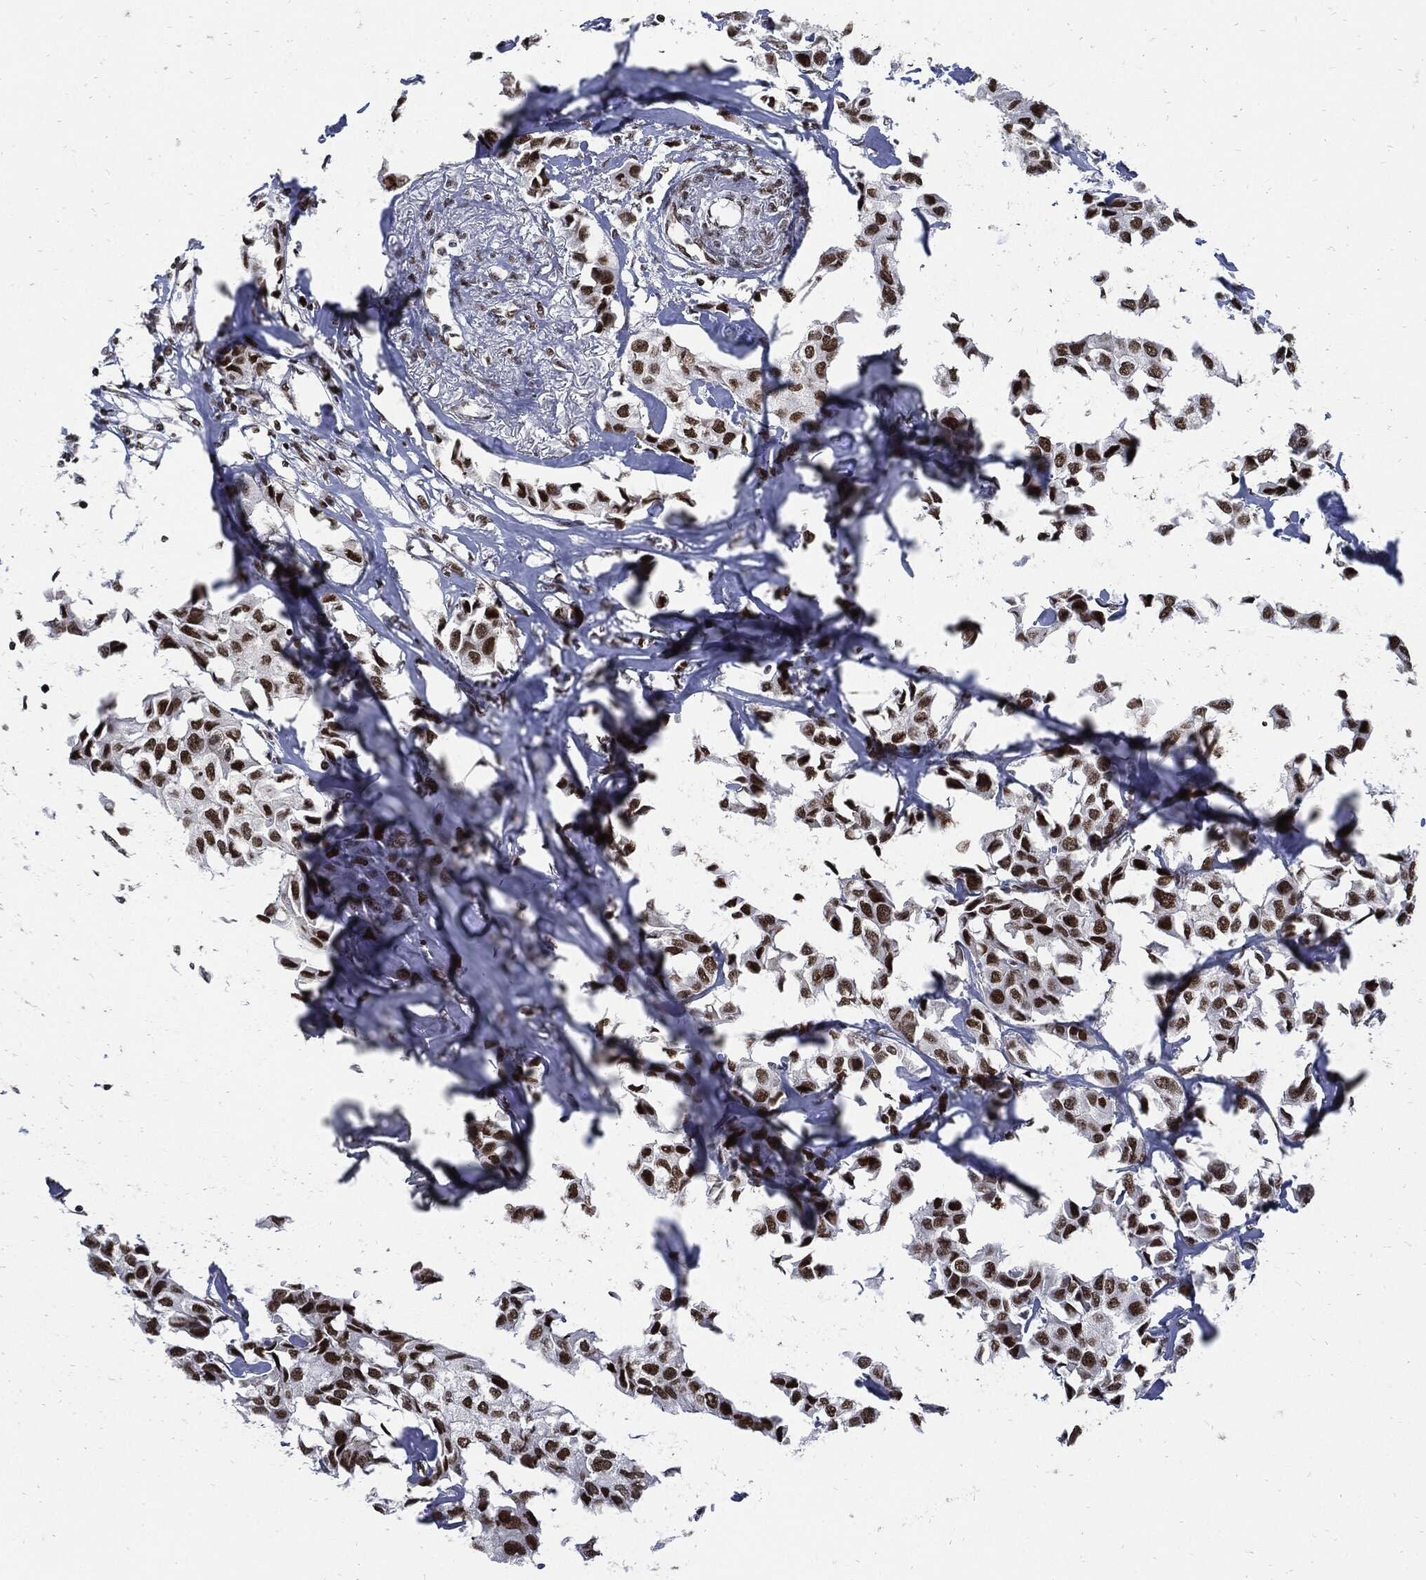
{"staining": {"intensity": "strong", "quantity": "25%-75%", "location": "nuclear"}, "tissue": "breast cancer", "cell_type": "Tumor cells", "image_type": "cancer", "snomed": [{"axis": "morphology", "description": "Duct carcinoma"}, {"axis": "topography", "description": "Breast"}], "caption": "Strong nuclear expression for a protein is identified in about 25%-75% of tumor cells of breast cancer using IHC.", "gene": "TERF2", "patient": {"sex": "female", "age": 80}}